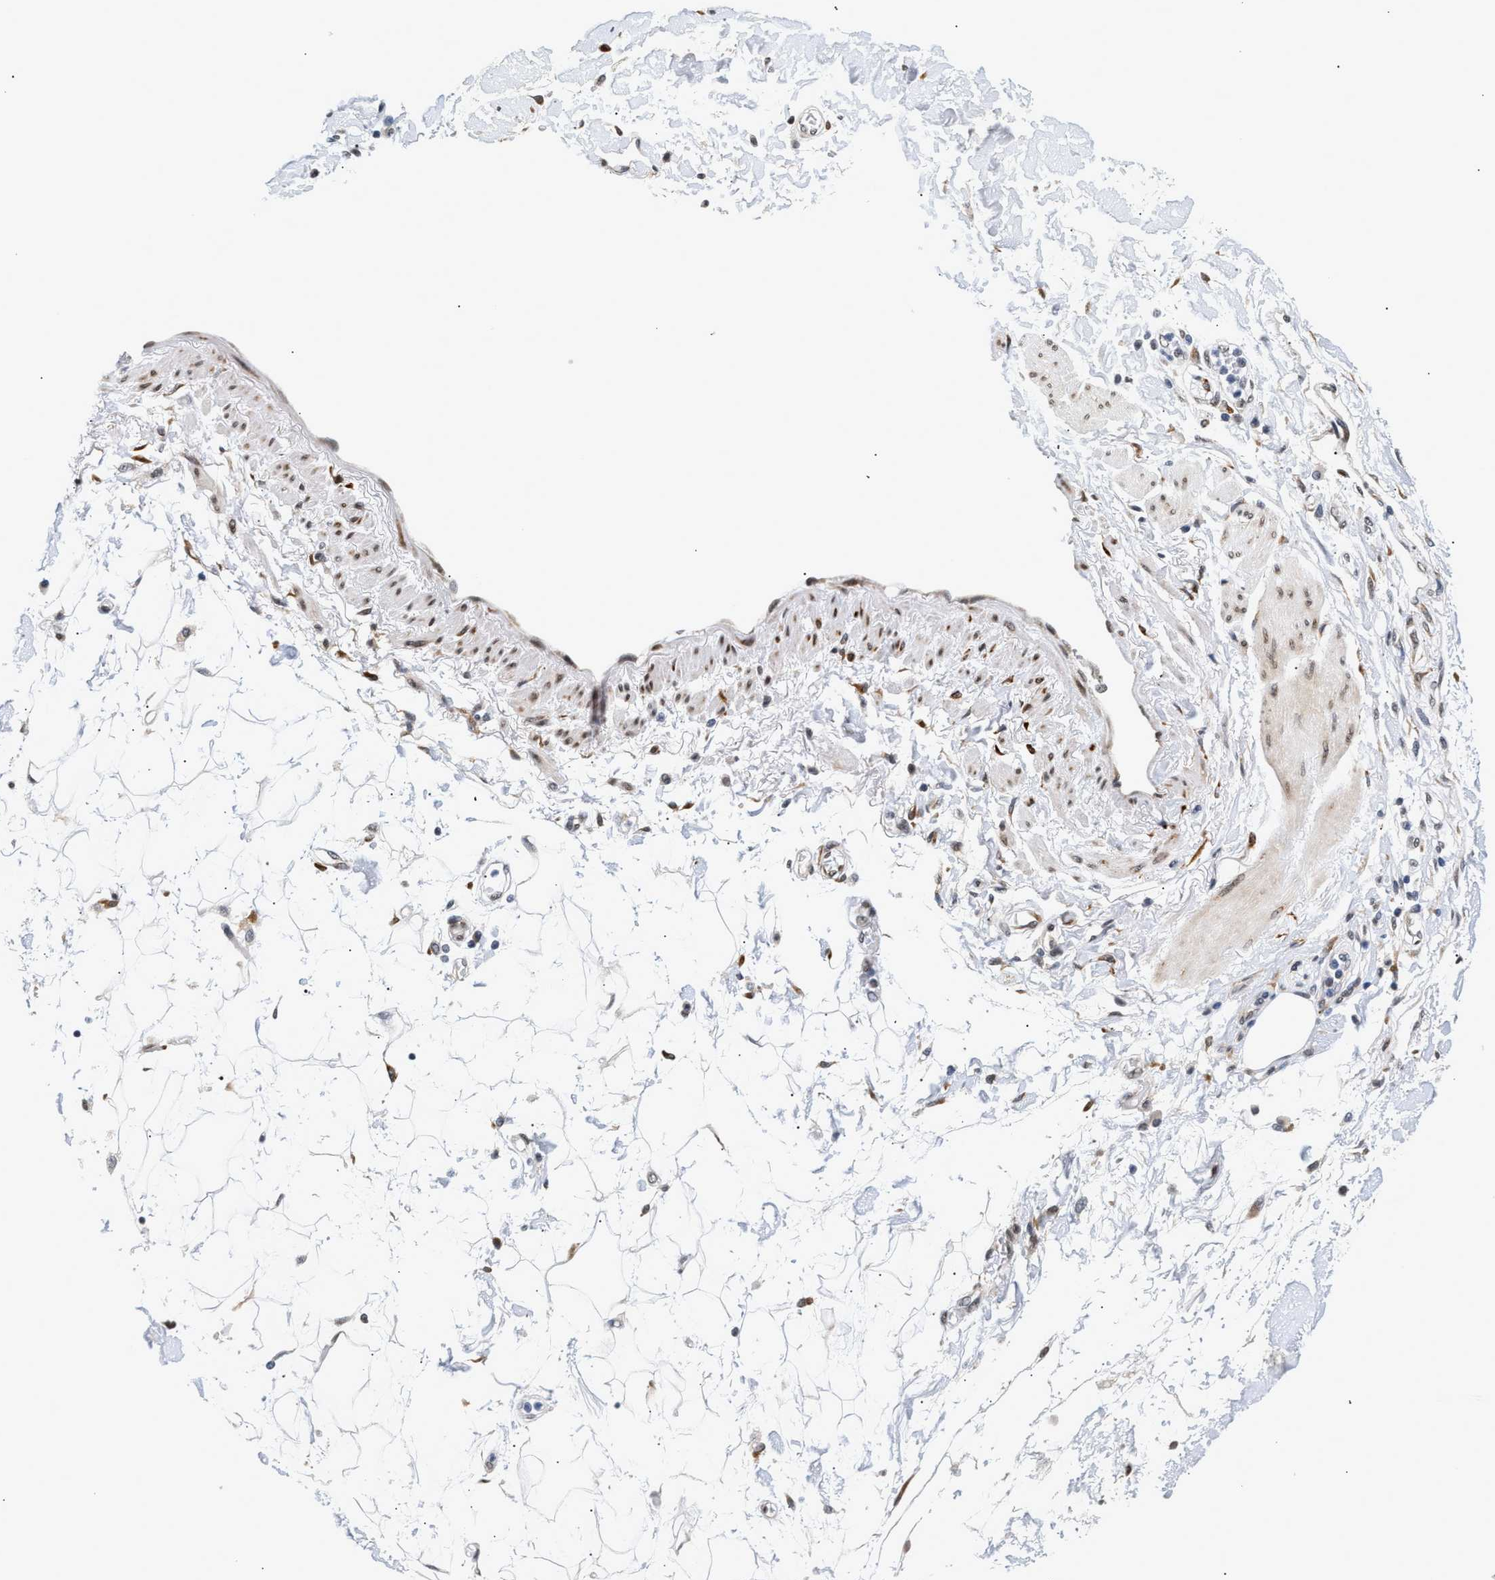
{"staining": {"intensity": "negative", "quantity": "none", "location": "none"}, "tissue": "adipose tissue", "cell_type": "Adipocytes", "image_type": "normal", "snomed": [{"axis": "morphology", "description": "Normal tissue, NOS"}, {"axis": "morphology", "description": "Adenocarcinoma, NOS"}, {"axis": "topography", "description": "Duodenum"}, {"axis": "topography", "description": "Peripheral nerve tissue"}], "caption": "A high-resolution image shows immunohistochemistry staining of normal adipose tissue, which demonstrates no significant staining in adipocytes.", "gene": "THOC1", "patient": {"sex": "female", "age": 60}}